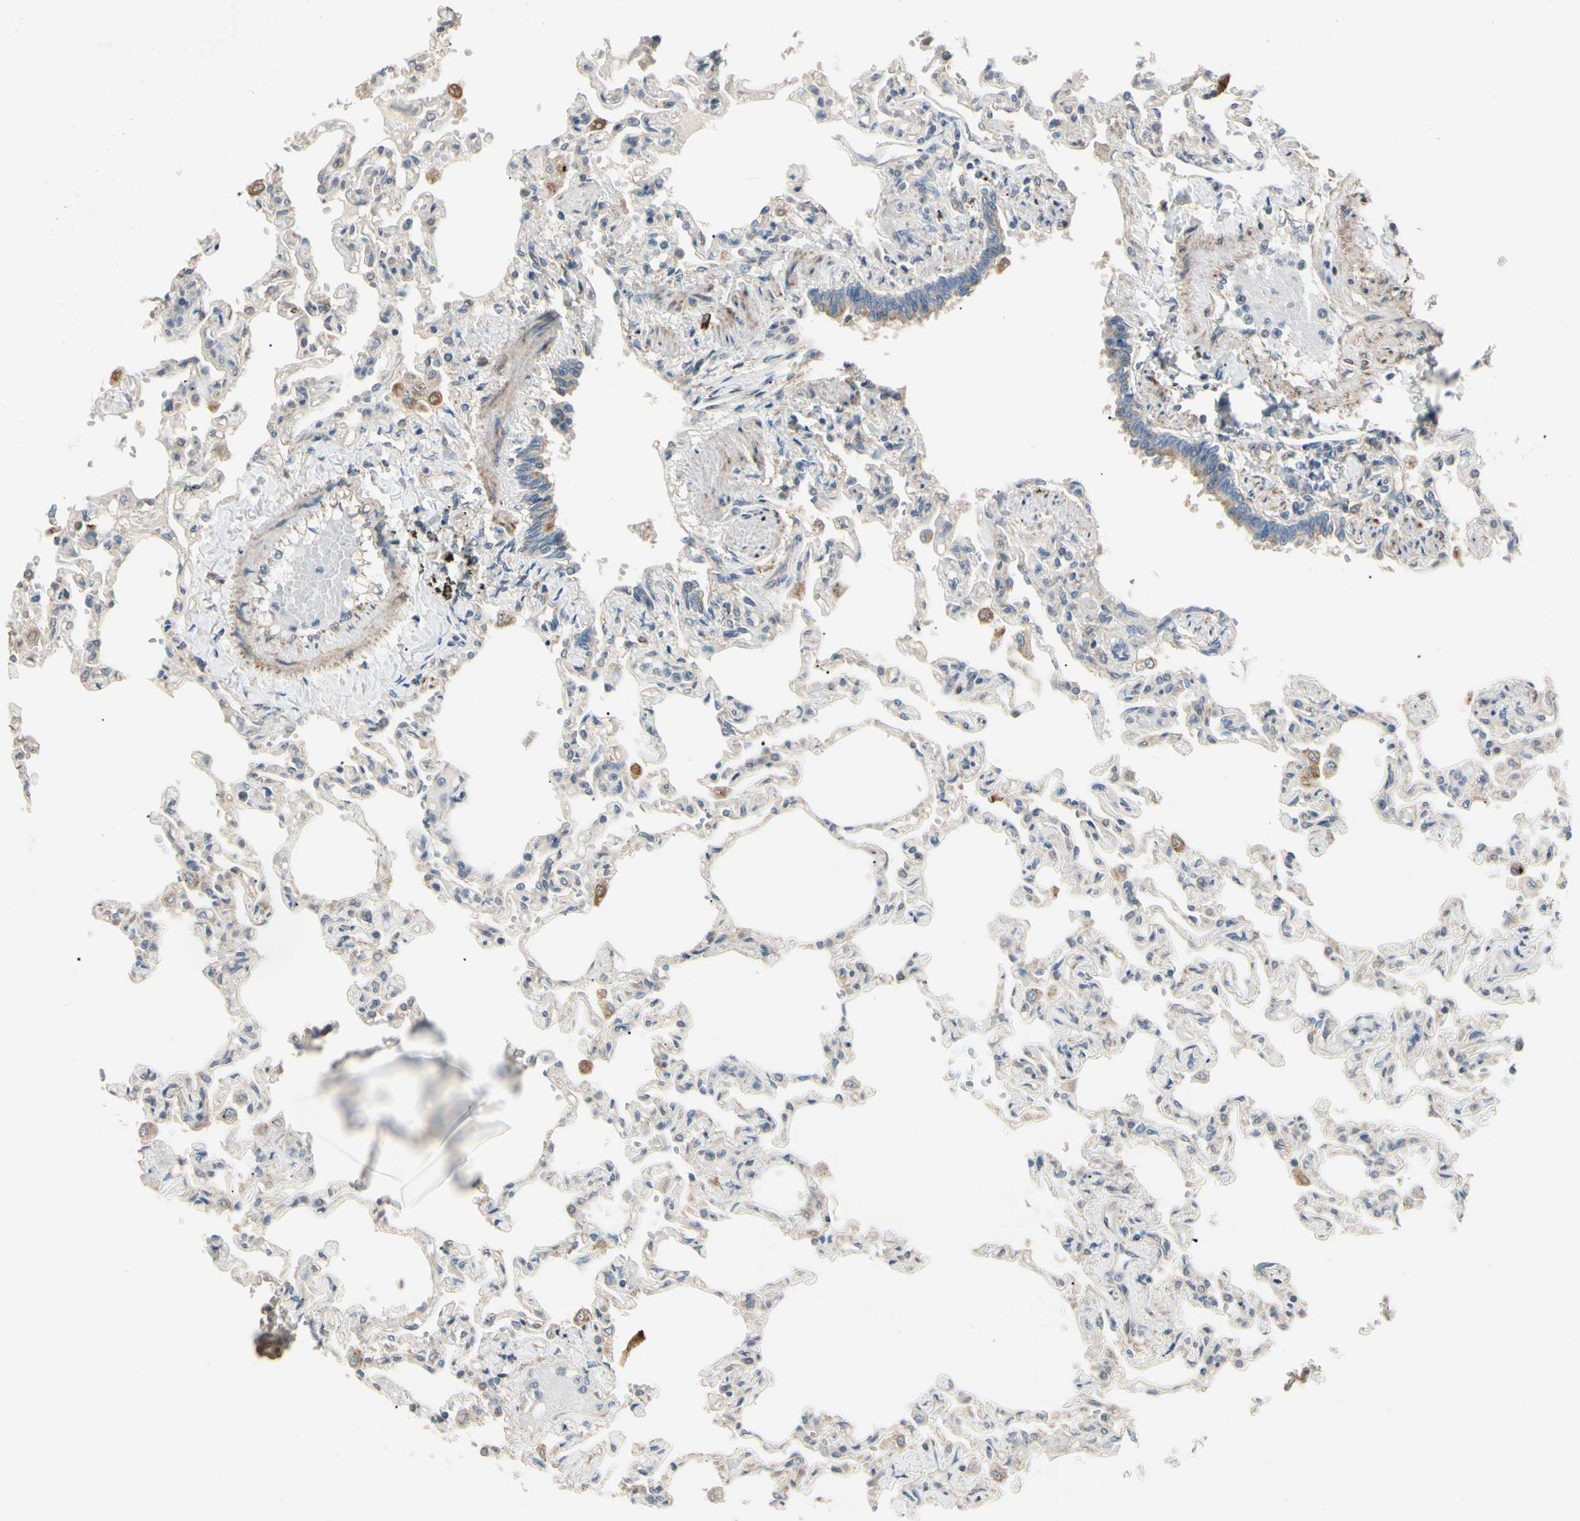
{"staining": {"intensity": "weak", "quantity": "25%-75%", "location": "cytoplasmic/membranous"}, "tissue": "lung", "cell_type": "Alveolar cells", "image_type": "normal", "snomed": [{"axis": "morphology", "description": "Normal tissue, NOS"}, {"axis": "topography", "description": "Lung"}], "caption": "Protein expression by immunohistochemistry (IHC) reveals weak cytoplasmic/membranous positivity in about 25%-75% of alveolar cells in benign lung.", "gene": "IRAG1", "patient": {"sex": "male", "age": 21}}